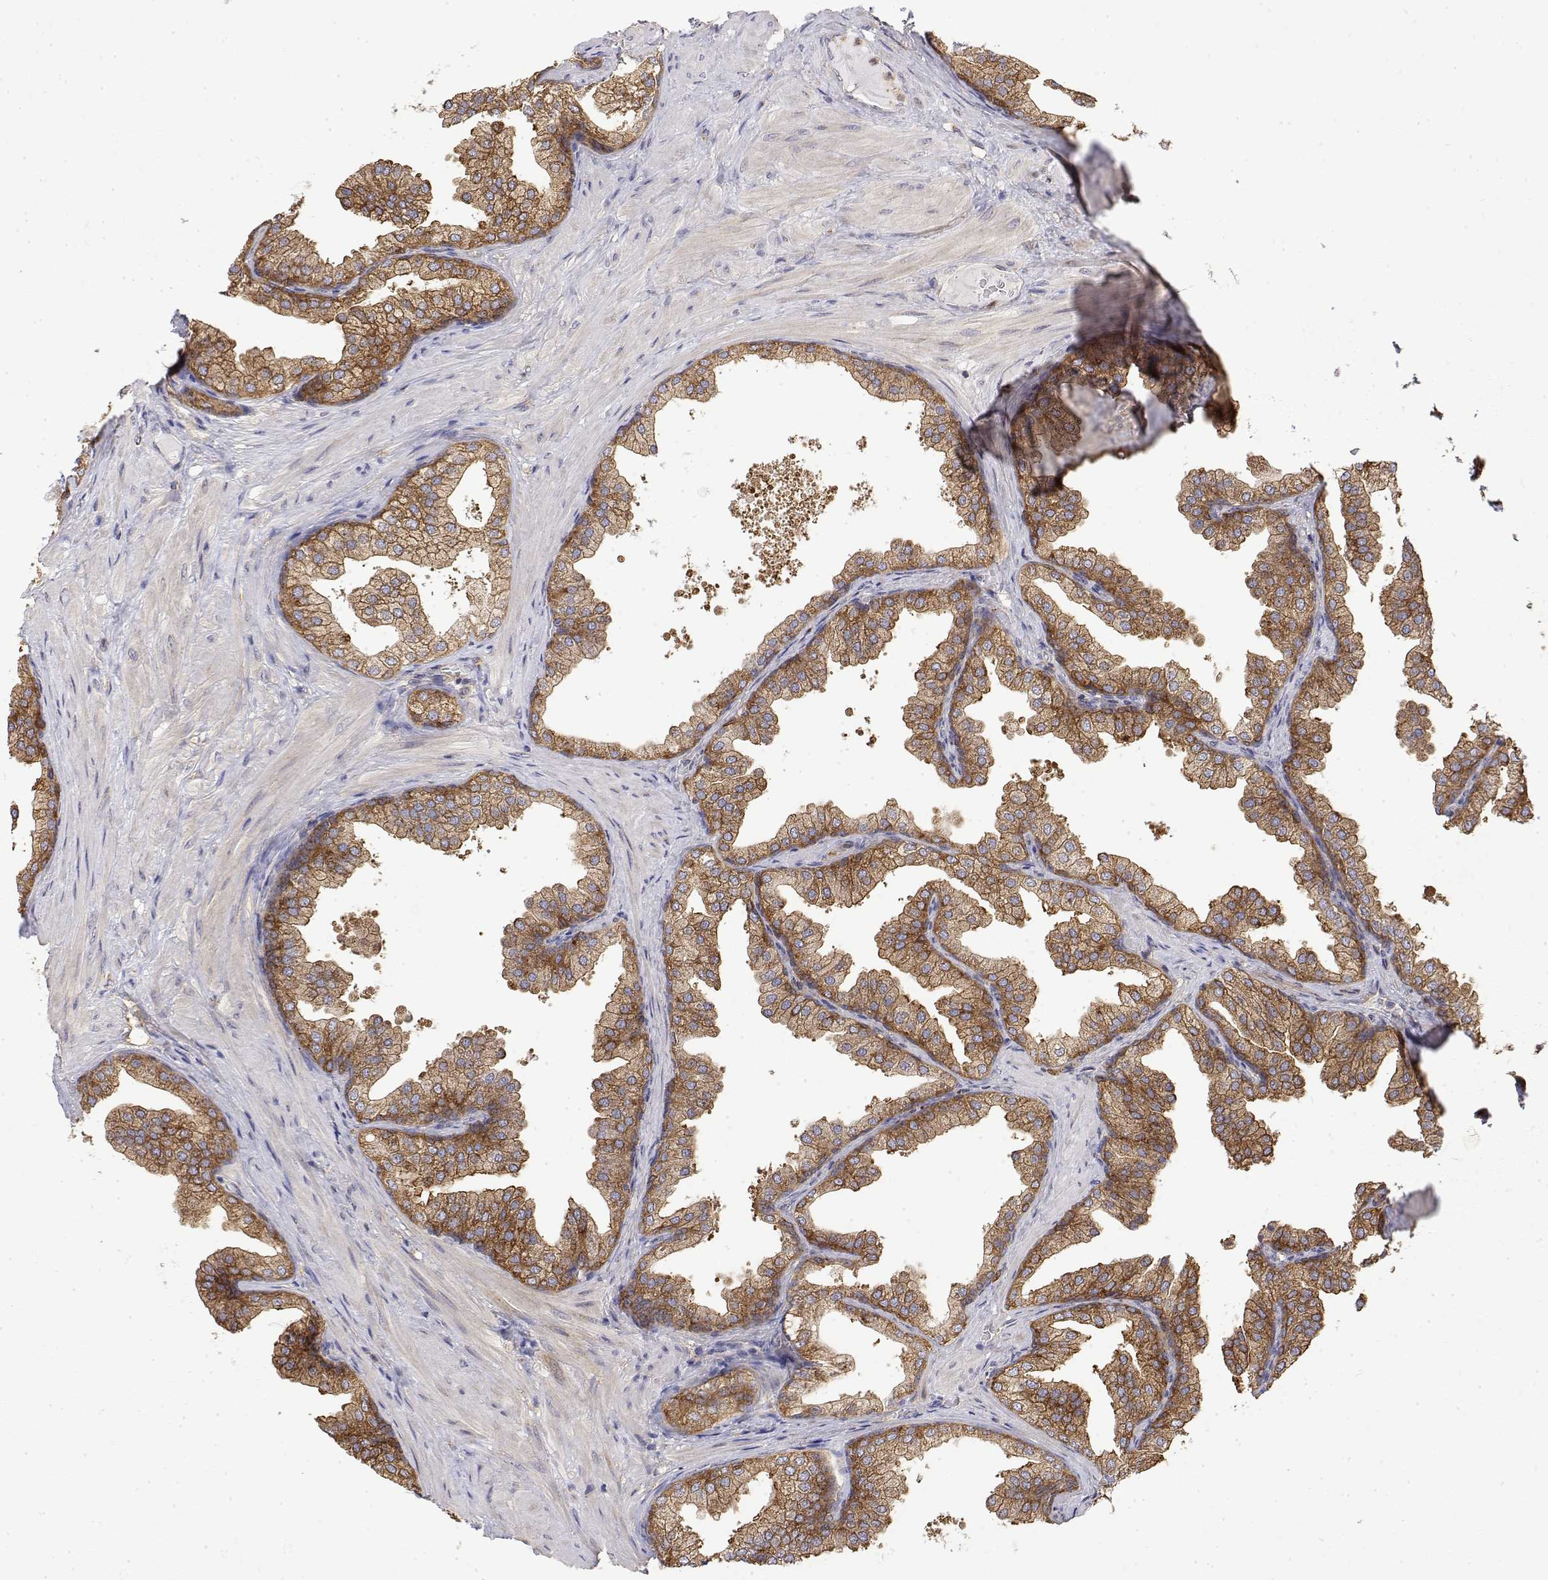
{"staining": {"intensity": "moderate", "quantity": ">75%", "location": "cytoplasmic/membranous"}, "tissue": "prostate", "cell_type": "Glandular cells", "image_type": "normal", "snomed": [{"axis": "morphology", "description": "Normal tissue, NOS"}, {"axis": "topography", "description": "Prostate"}], "caption": "Immunohistochemical staining of benign human prostate reveals moderate cytoplasmic/membranous protein positivity in approximately >75% of glandular cells. The protein of interest is shown in brown color, while the nuclei are stained blue.", "gene": "PACSIN2", "patient": {"sex": "male", "age": 37}}